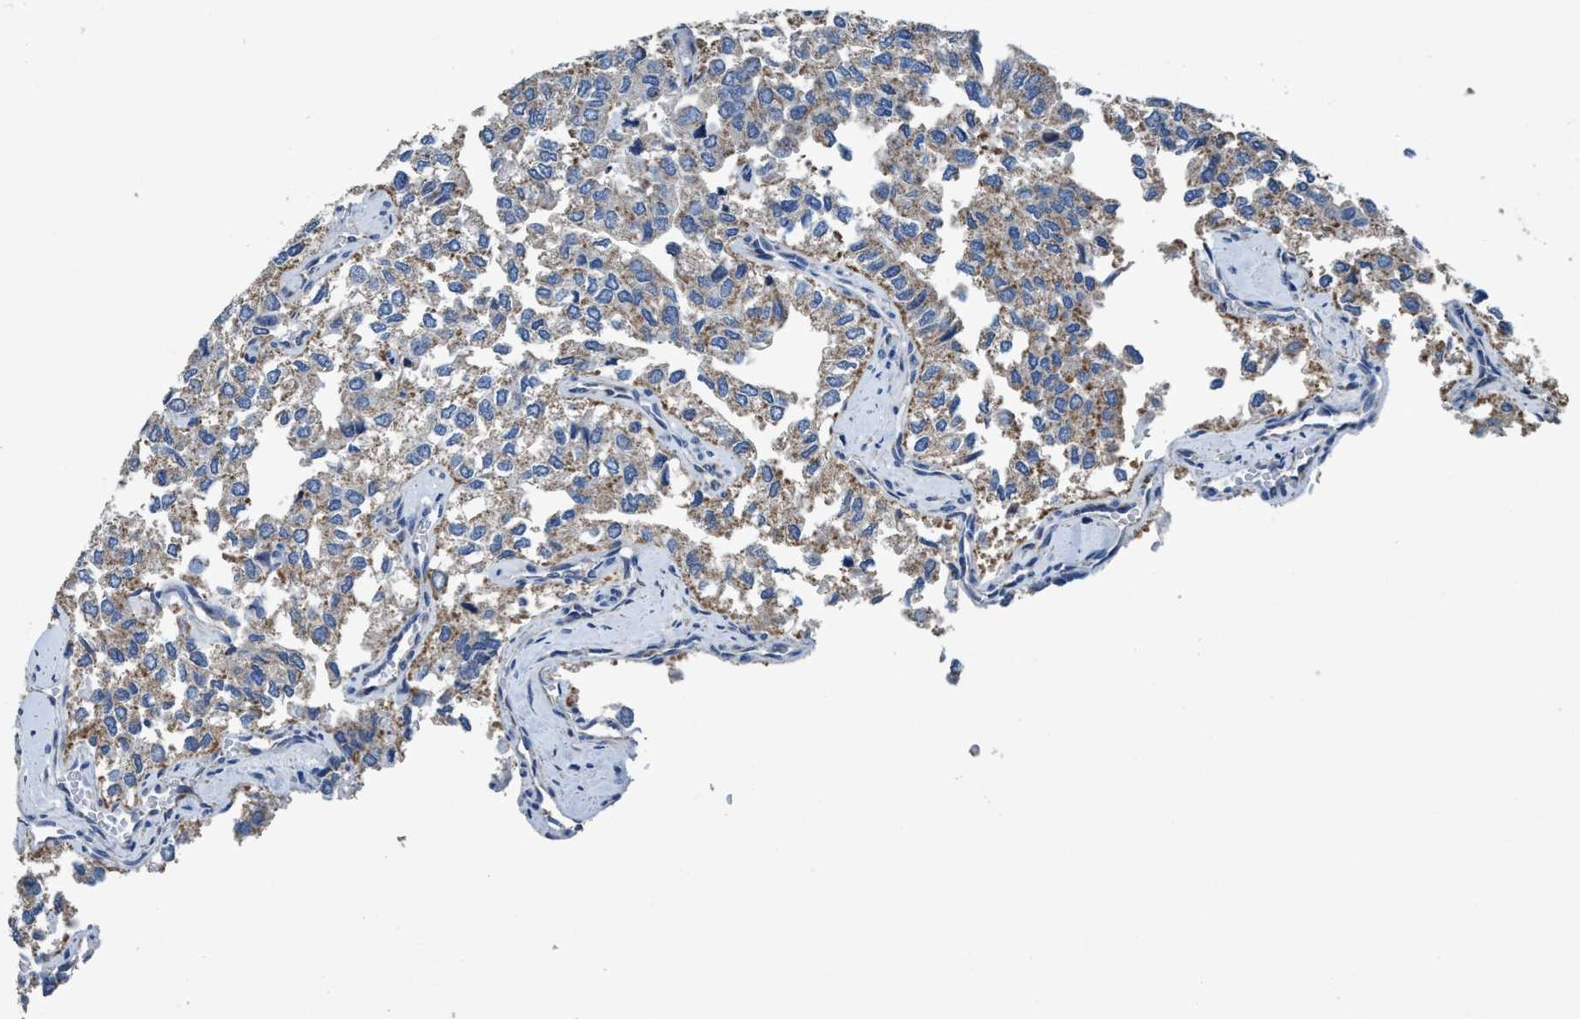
{"staining": {"intensity": "moderate", "quantity": "25%-75%", "location": "cytoplasmic/membranous"}, "tissue": "thyroid cancer", "cell_type": "Tumor cells", "image_type": "cancer", "snomed": [{"axis": "morphology", "description": "Follicular adenoma carcinoma, NOS"}, {"axis": "topography", "description": "Thyroid gland"}], "caption": "IHC (DAB (3,3'-diaminobenzidine)) staining of thyroid cancer (follicular adenoma carcinoma) reveals moderate cytoplasmic/membranous protein positivity in approximately 25%-75% of tumor cells.", "gene": "ANKFN1", "patient": {"sex": "male", "age": 75}}